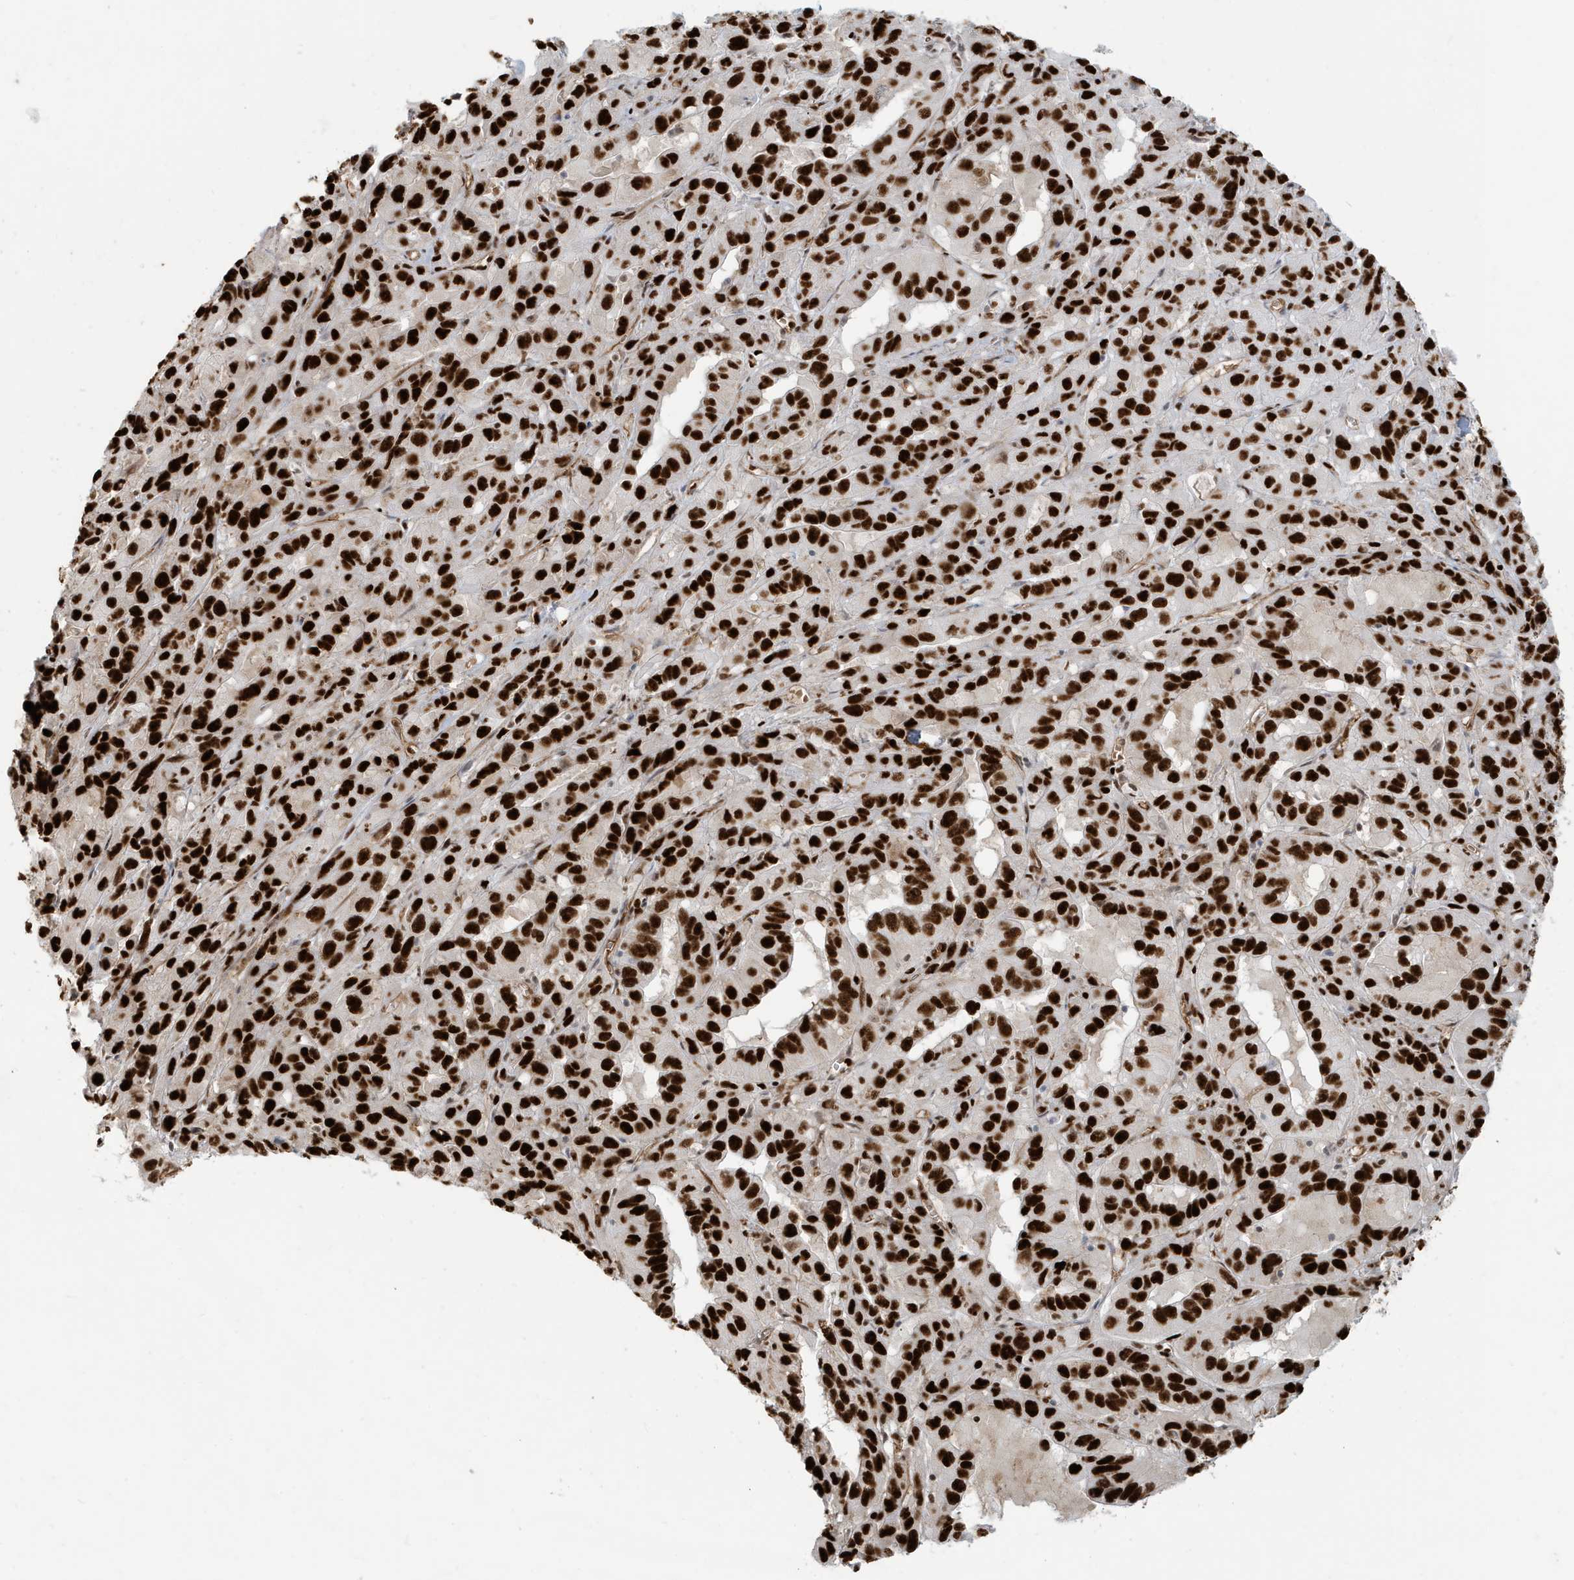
{"staining": {"intensity": "strong", "quantity": ">75%", "location": "nuclear"}, "tissue": "pancreatic cancer", "cell_type": "Tumor cells", "image_type": "cancer", "snomed": [{"axis": "morphology", "description": "Adenocarcinoma, NOS"}, {"axis": "topography", "description": "Pancreas"}], "caption": "About >75% of tumor cells in human pancreatic cancer show strong nuclear protein expression as visualized by brown immunohistochemical staining.", "gene": "CKS2", "patient": {"sex": "male", "age": 63}}